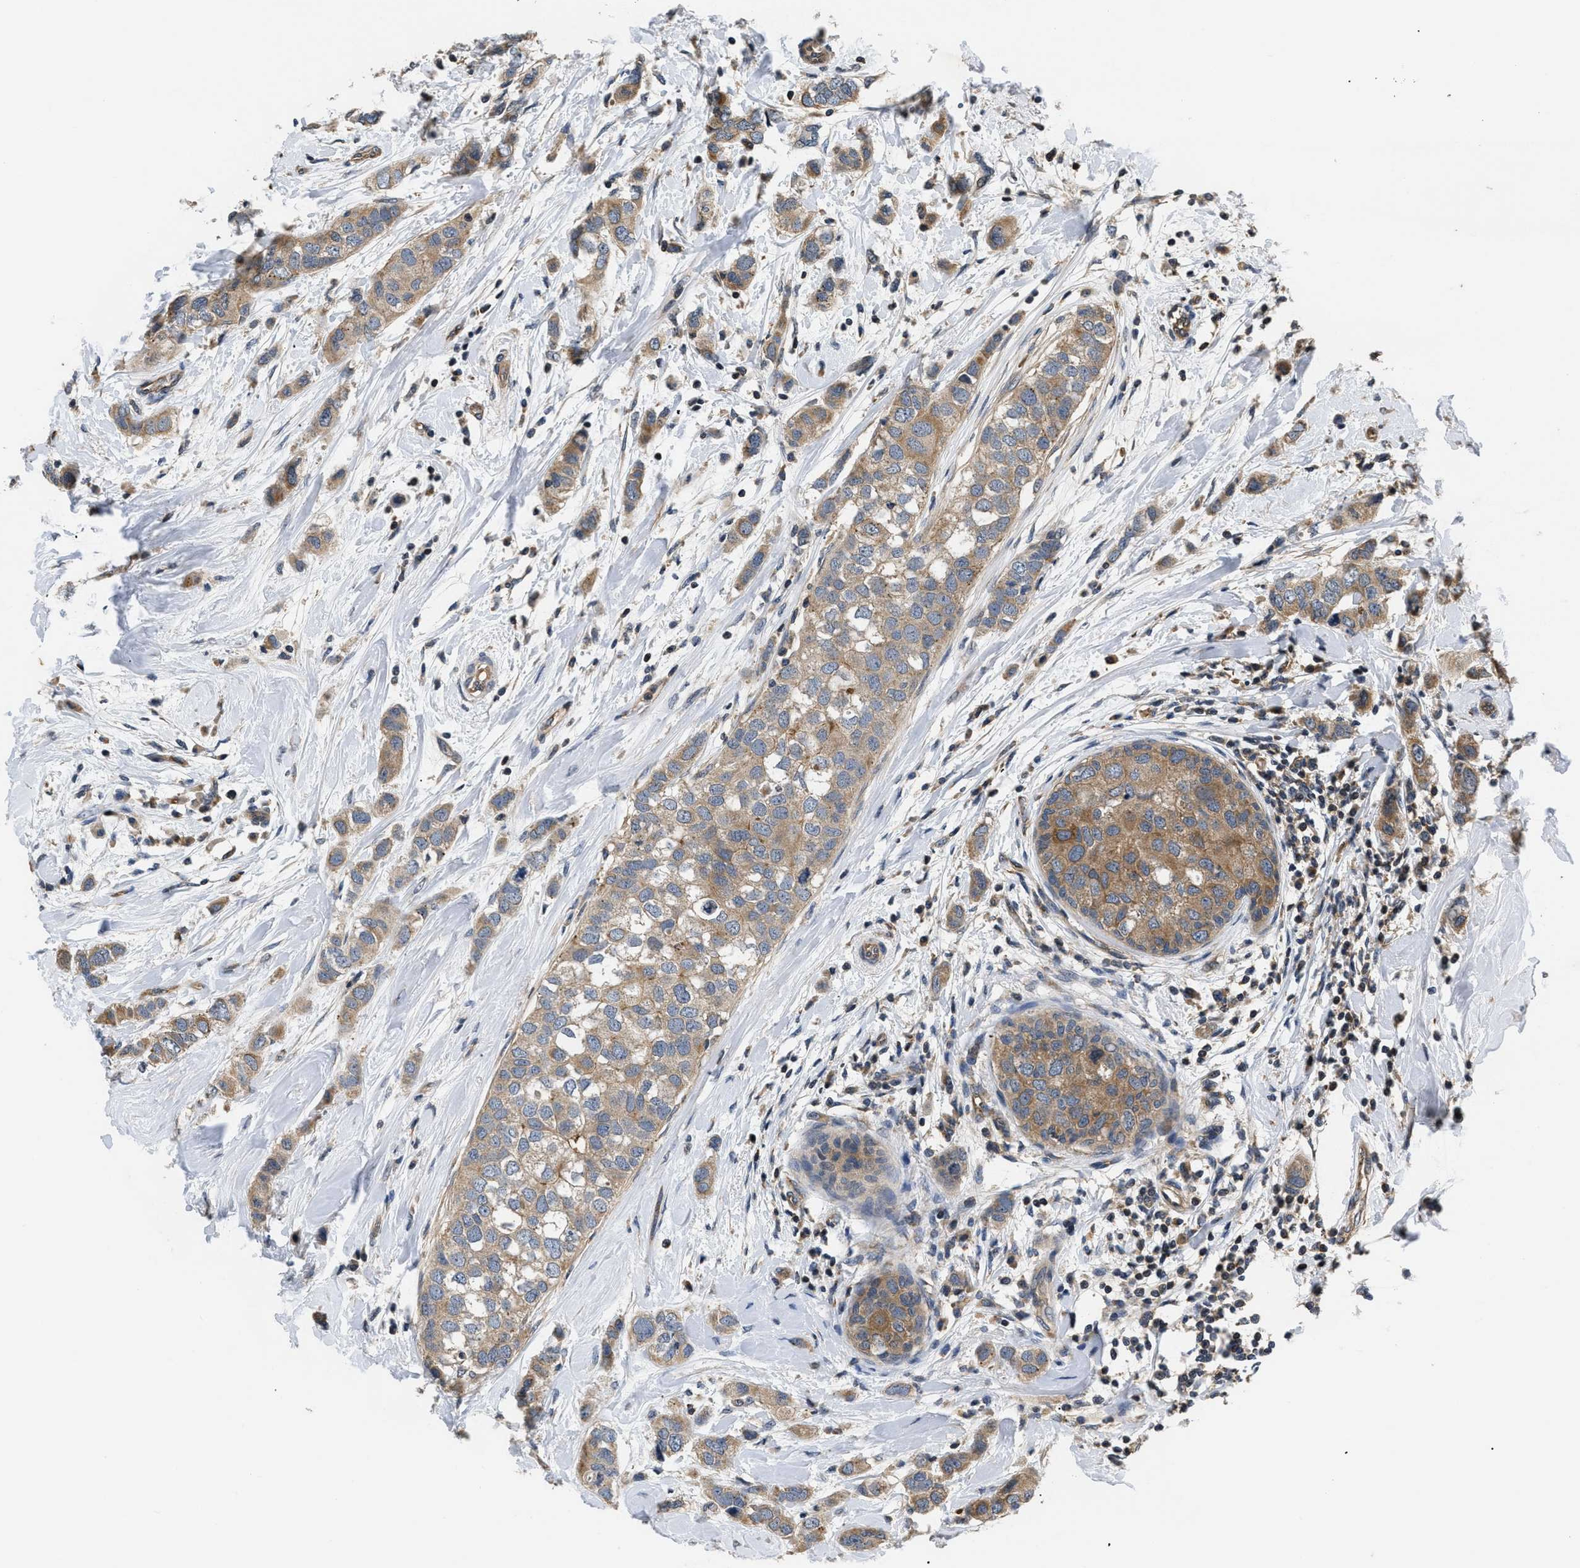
{"staining": {"intensity": "moderate", "quantity": ">75%", "location": "cytoplasmic/membranous"}, "tissue": "breast cancer", "cell_type": "Tumor cells", "image_type": "cancer", "snomed": [{"axis": "morphology", "description": "Duct carcinoma"}, {"axis": "topography", "description": "Breast"}], "caption": "Moderate cytoplasmic/membranous staining is identified in approximately >75% of tumor cells in breast cancer (intraductal carcinoma).", "gene": "HMGCR", "patient": {"sex": "female", "age": 50}}